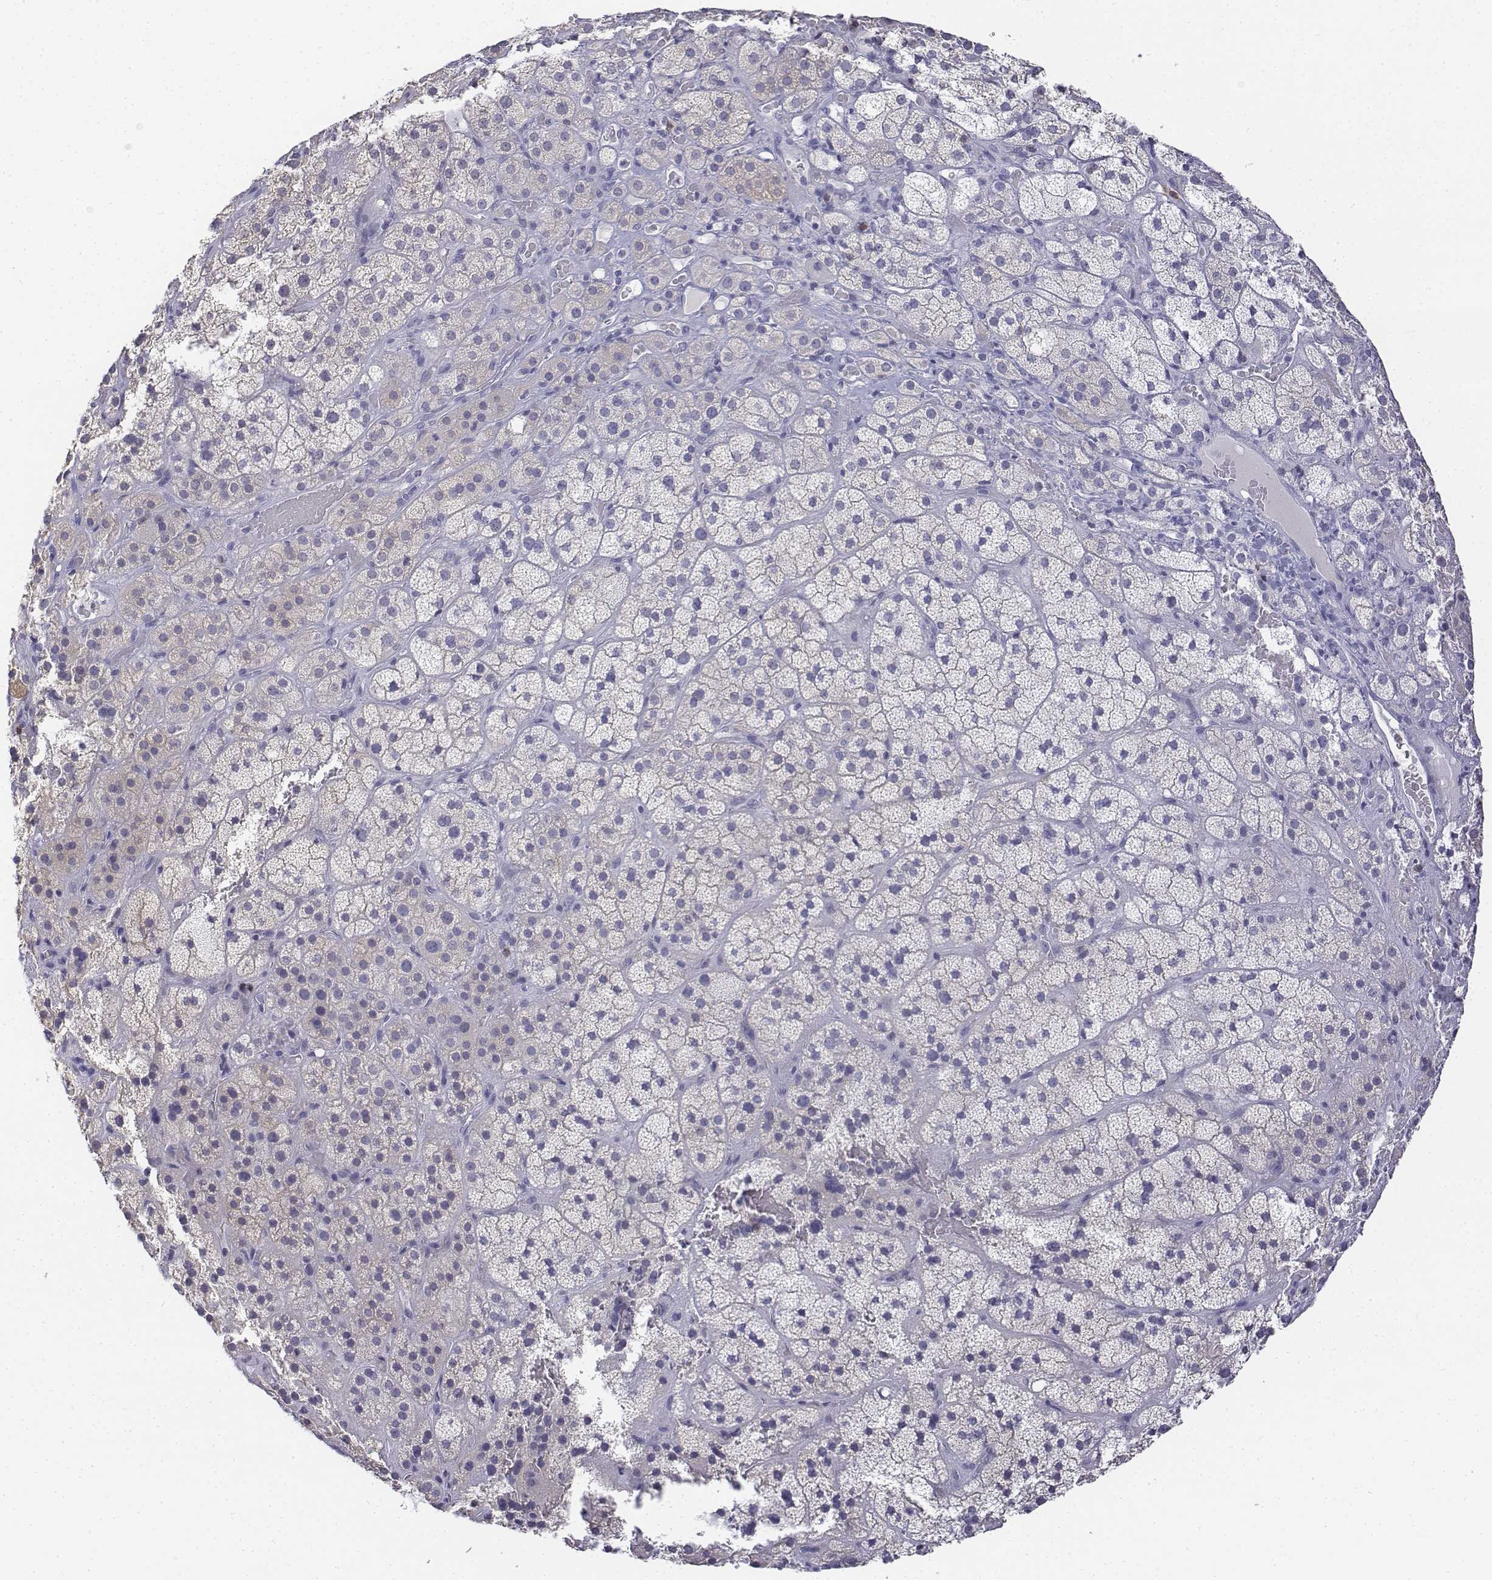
{"staining": {"intensity": "negative", "quantity": "none", "location": "none"}, "tissue": "adrenal gland", "cell_type": "Glandular cells", "image_type": "normal", "snomed": [{"axis": "morphology", "description": "Normal tissue, NOS"}, {"axis": "topography", "description": "Adrenal gland"}], "caption": "Immunohistochemistry (IHC) image of normal human adrenal gland stained for a protein (brown), which shows no staining in glandular cells.", "gene": "CD3E", "patient": {"sex": "male", "age": 57}}